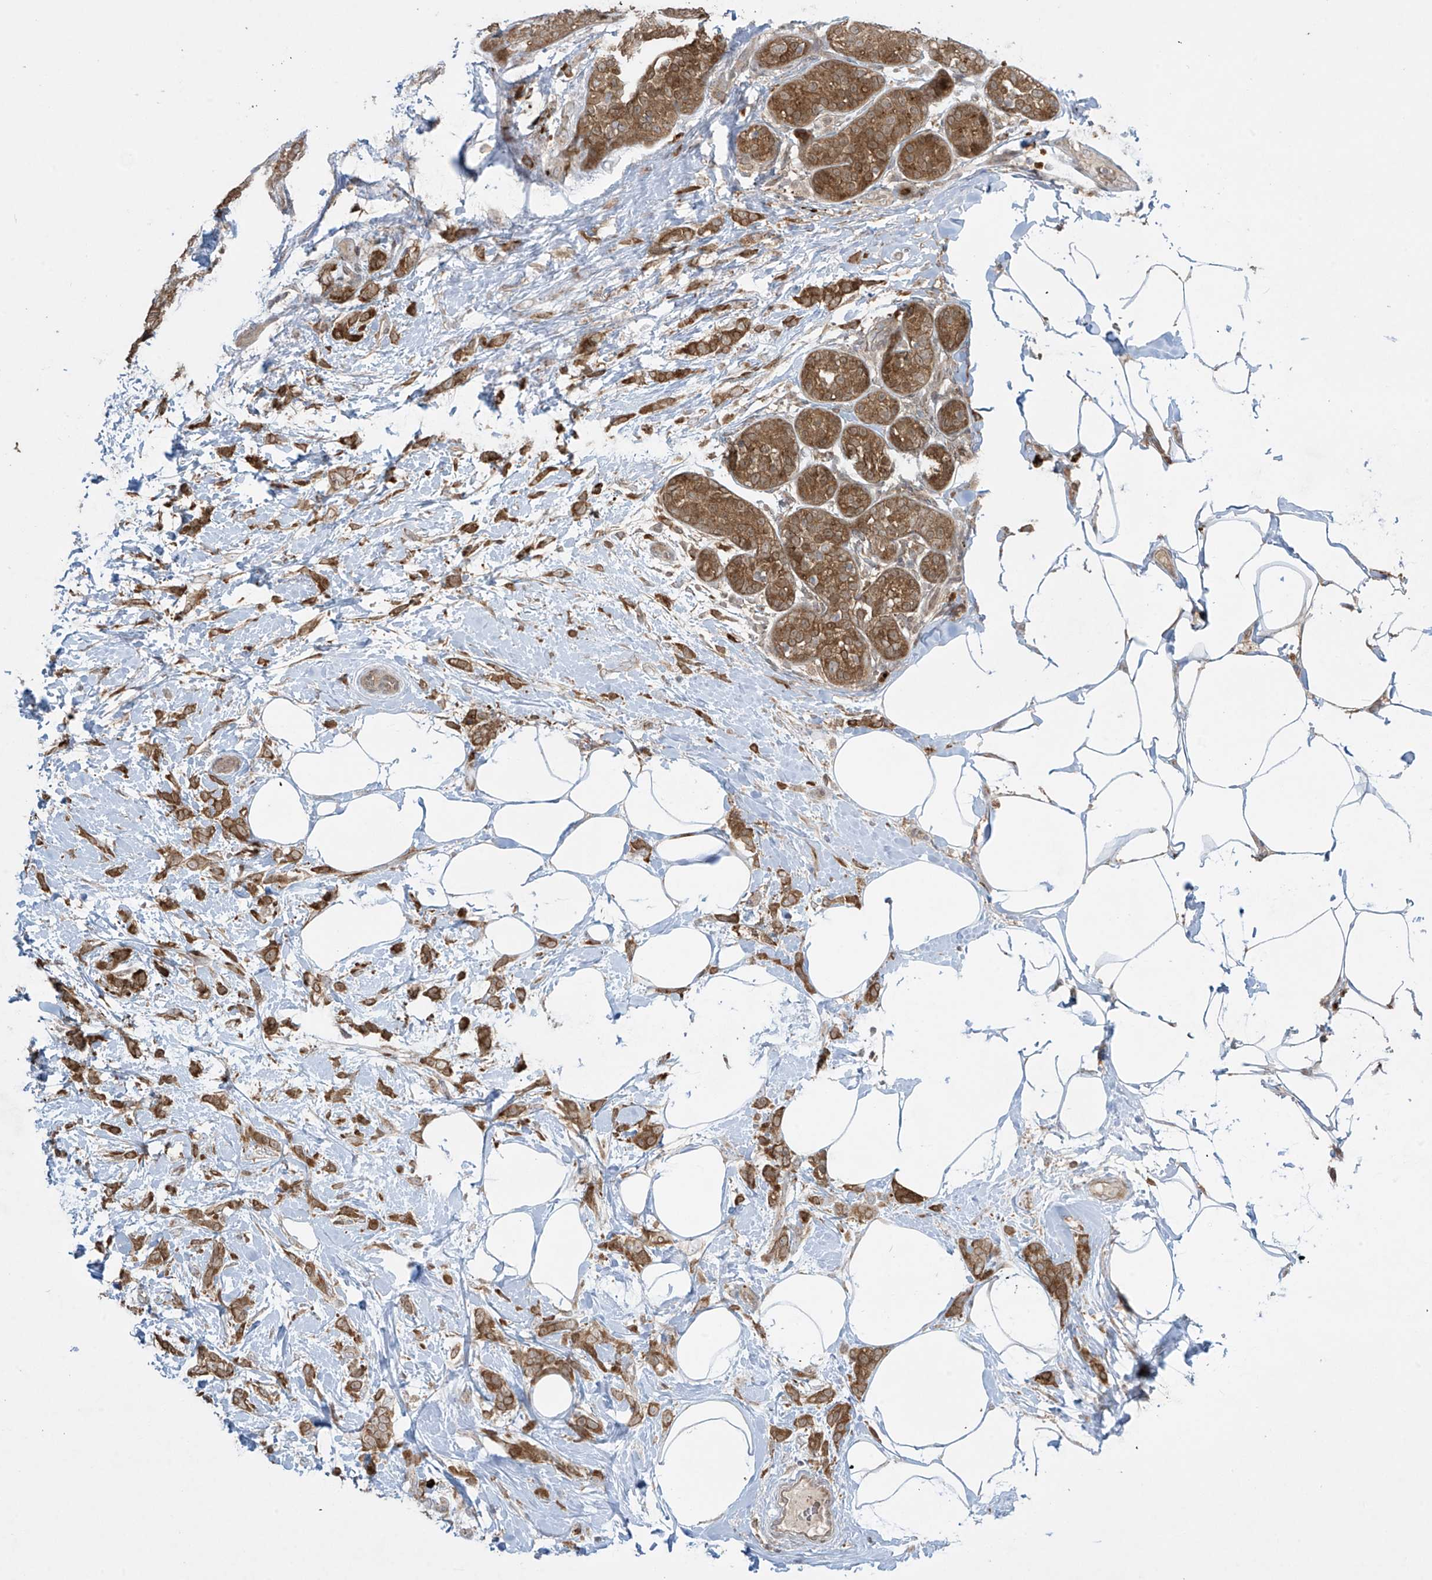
{"staining": {"intensity": "moderate", "quantity": ">75%", "location": "cytoplasmic/membranous"}, "tissue": "breast cancer", "cell_type": "Tumor cells", "image_type": "cancer", "snomed": [{"axis": "morphology", "description": "Lobular carcinoma, in situ"}, {"axis": "morphology", "description": "Lobular carcinoma"}, {"axis": "topography", "description": "Breast"}], "caption": "Moderate cytoplasmic/membranous staining is seen in about >75% of tumor cells in breast cancer (lobular carcinoma in situ). (DAB IHC with brightfield microscopy, high magnification).", "gene": "PPAT", "patient": {"sex": "female", "age": 41}}